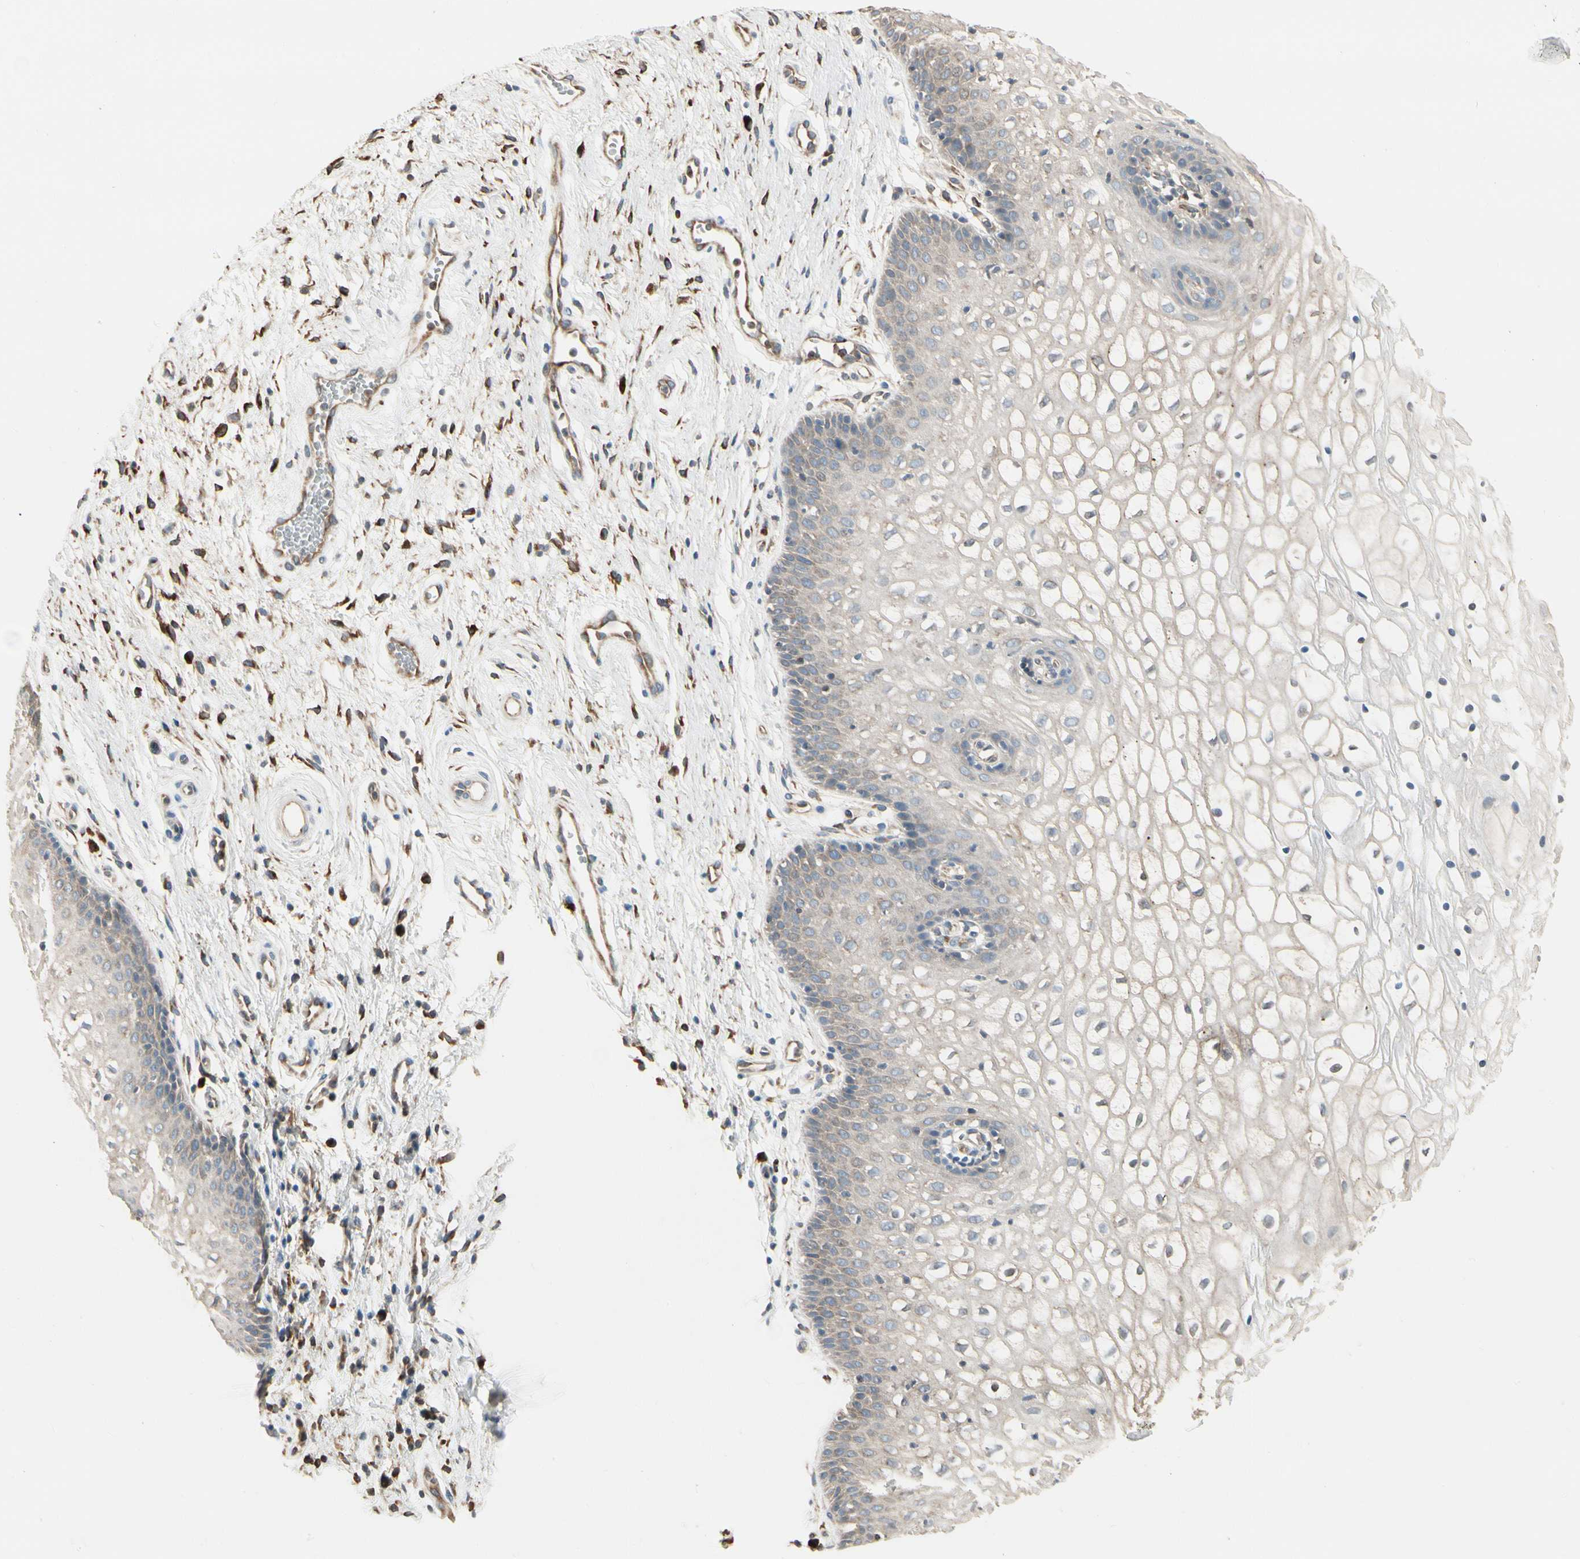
{"staining": {"intensity": "weak", "quantity": "<25%", "location": "cytoplasmic/membranous"}, "tissue": "vagina", "cell_type": "Squamous epithelial cells", "image_type": "normal", "snomed": [{"axis": "morphology", "description": "Normal tissue, NOS"}, {"axis": "topography", "description": "Vagina"}], "caption": "Human vagina stained for a protein using immunohistochemistry (IHC) displays no staining in squamous epithelial cells.", "gene": "NUCB2", "patient": {"sex": "female", "age": 34}}